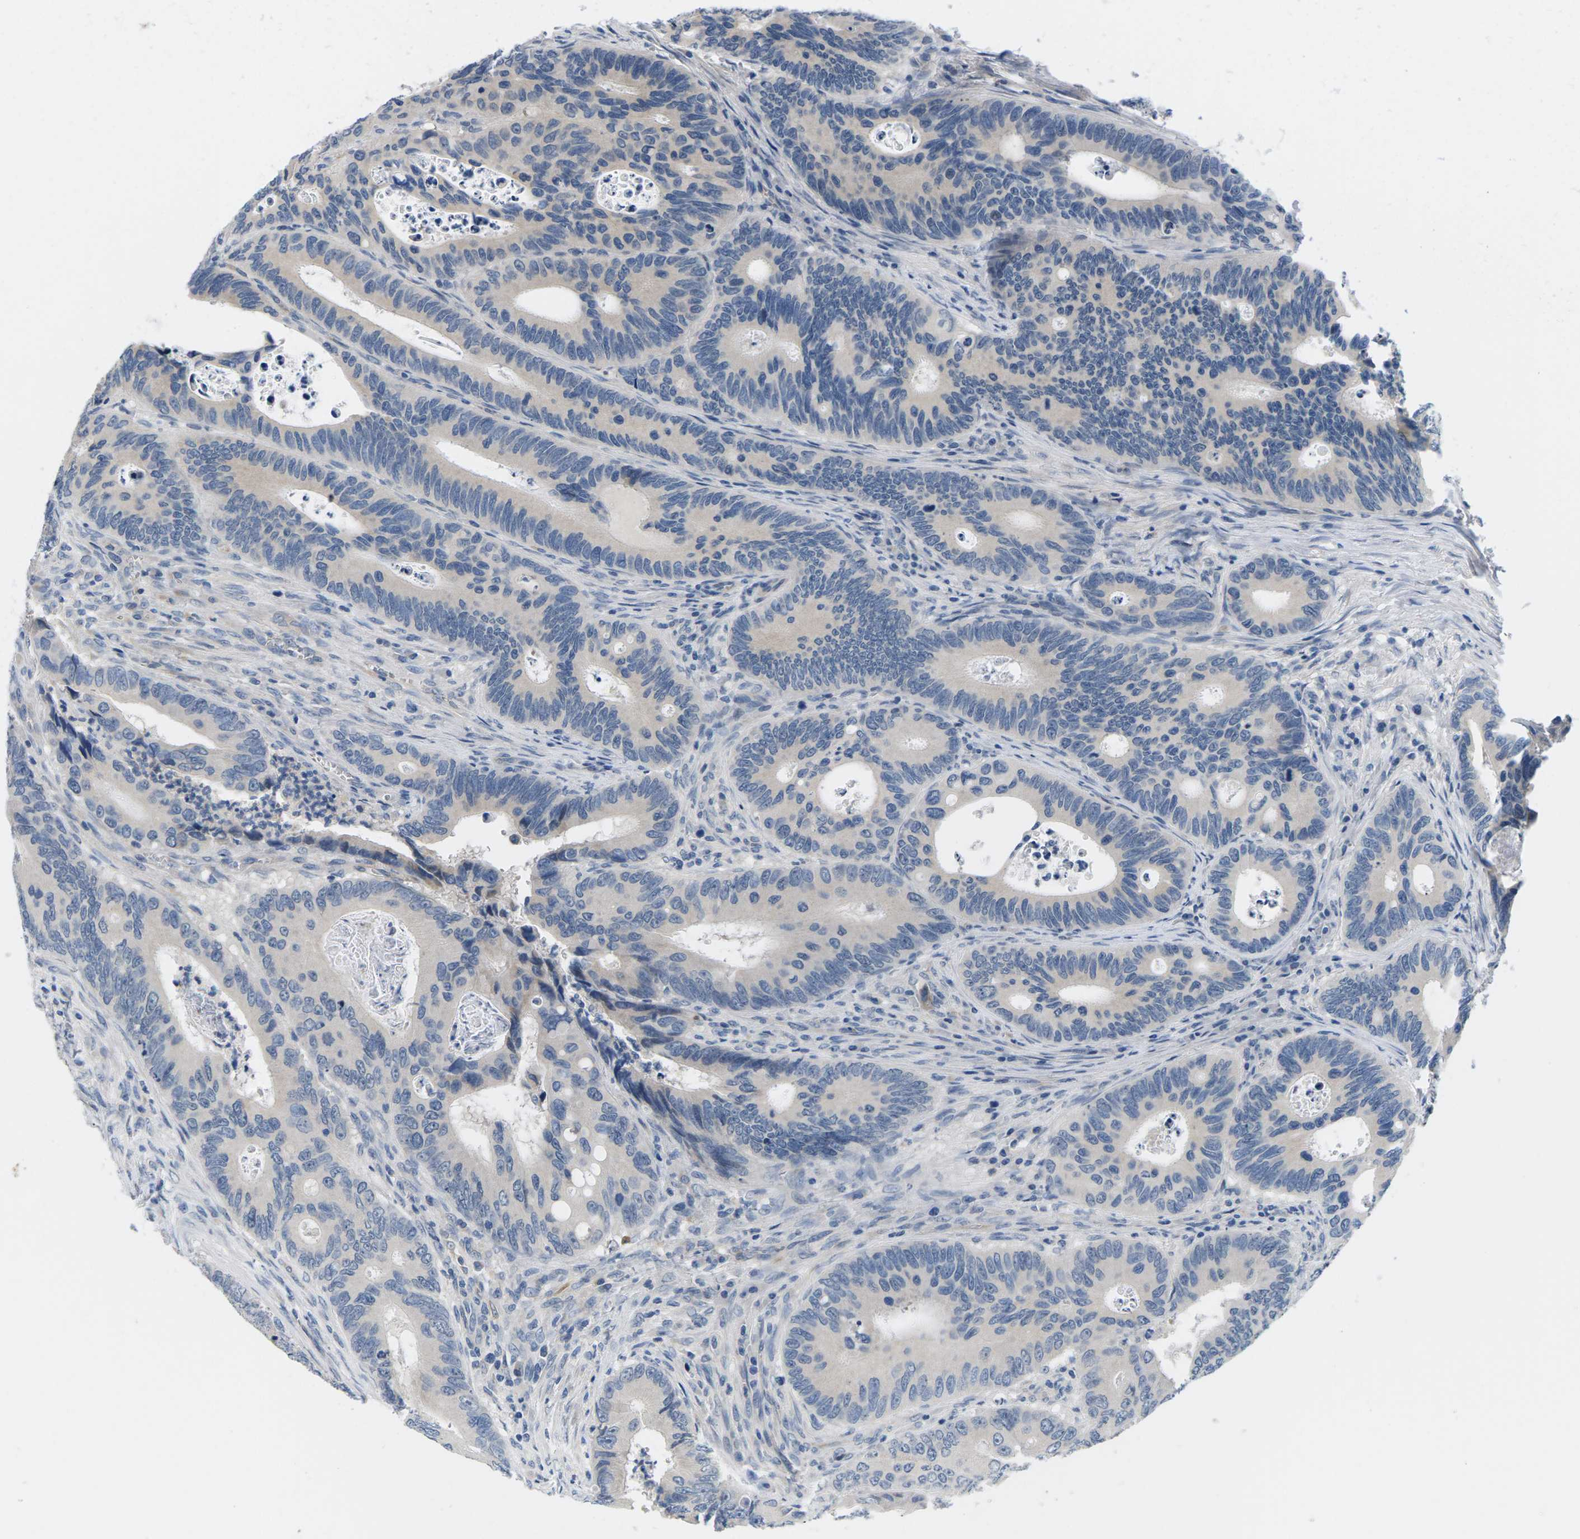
{"staining": {"intensity": "negative", "quantity": "none", "location": "none"}, "tissue": "colorectal cancer", "cell_type": "Tumor cells", "image_type": "cancer", "snomed": [{"axis": "morphology", "description": "Inflammation, NOS"}, {"axis": "morphology", "description": "Adenocarcinoma, NOS"}, {"axis": "topography", "description": "Colon"}], "caption": "DAB (3,3'-diaminobenzidine) immunohistochemical staining of colorectal adenocarcinoma demonstrates no significant expression in tumor cells.", "gene": "TSPAN2", "patient": {"sex": "male", "age": 72}}